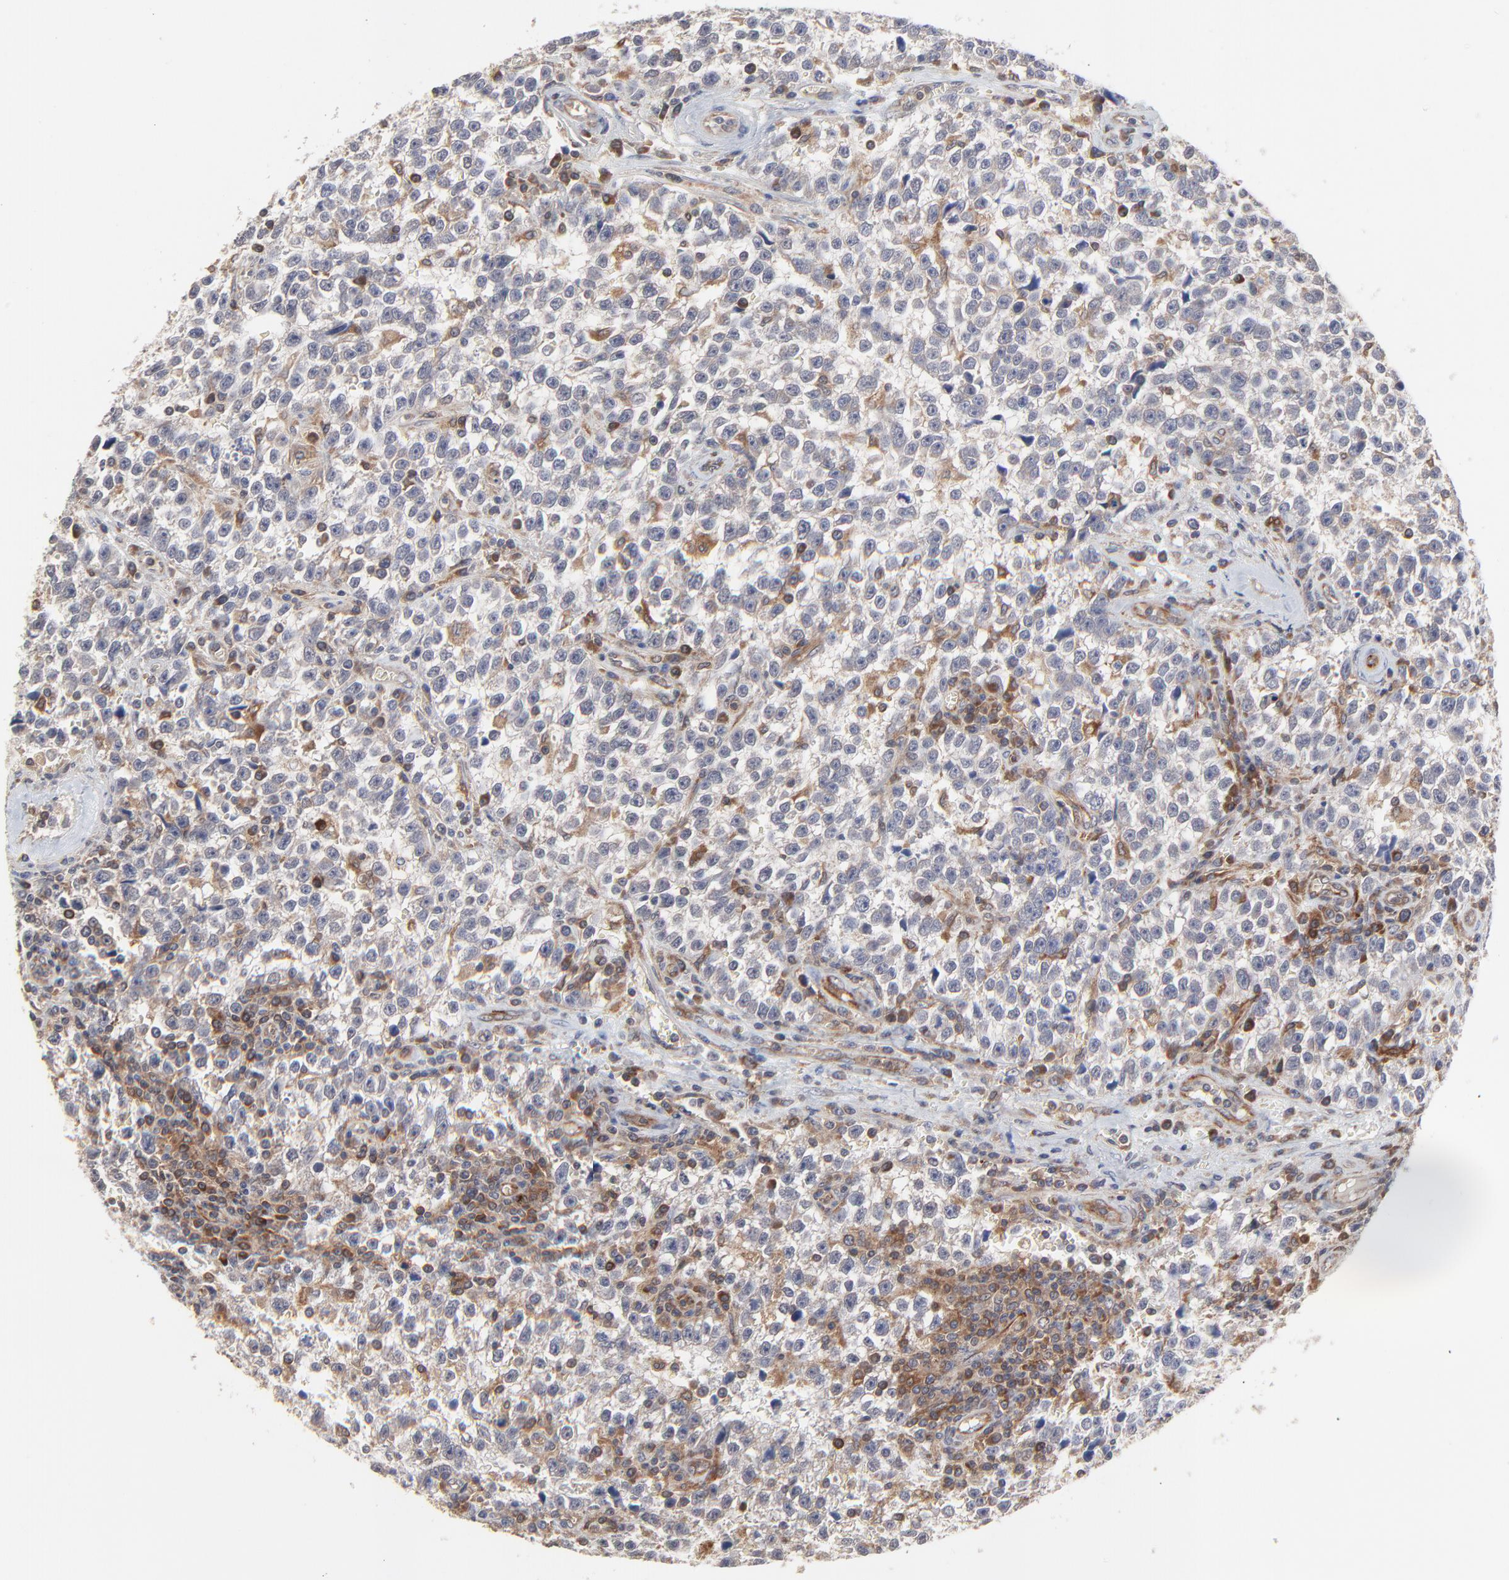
{"staining": {"intensity": "moderate", "quantity": "25%-75%", "location": "cytoplasmic/membranous"}, "tissue": "testis cancer", "cell_type": "Tumor cells", "image_type": "cancer", "snomed": [{"axis": "morphology", "description": "Seminoma, NOS"}, {"axis": "topography", "description": "Testis"}], "caption": "A brown stain shows moderate cytoplasmic/membranous expression of a protein in human testis cancer tumor cells.", "gene": "RAB9A", "patient": {"sex": "male", "age": 38}}